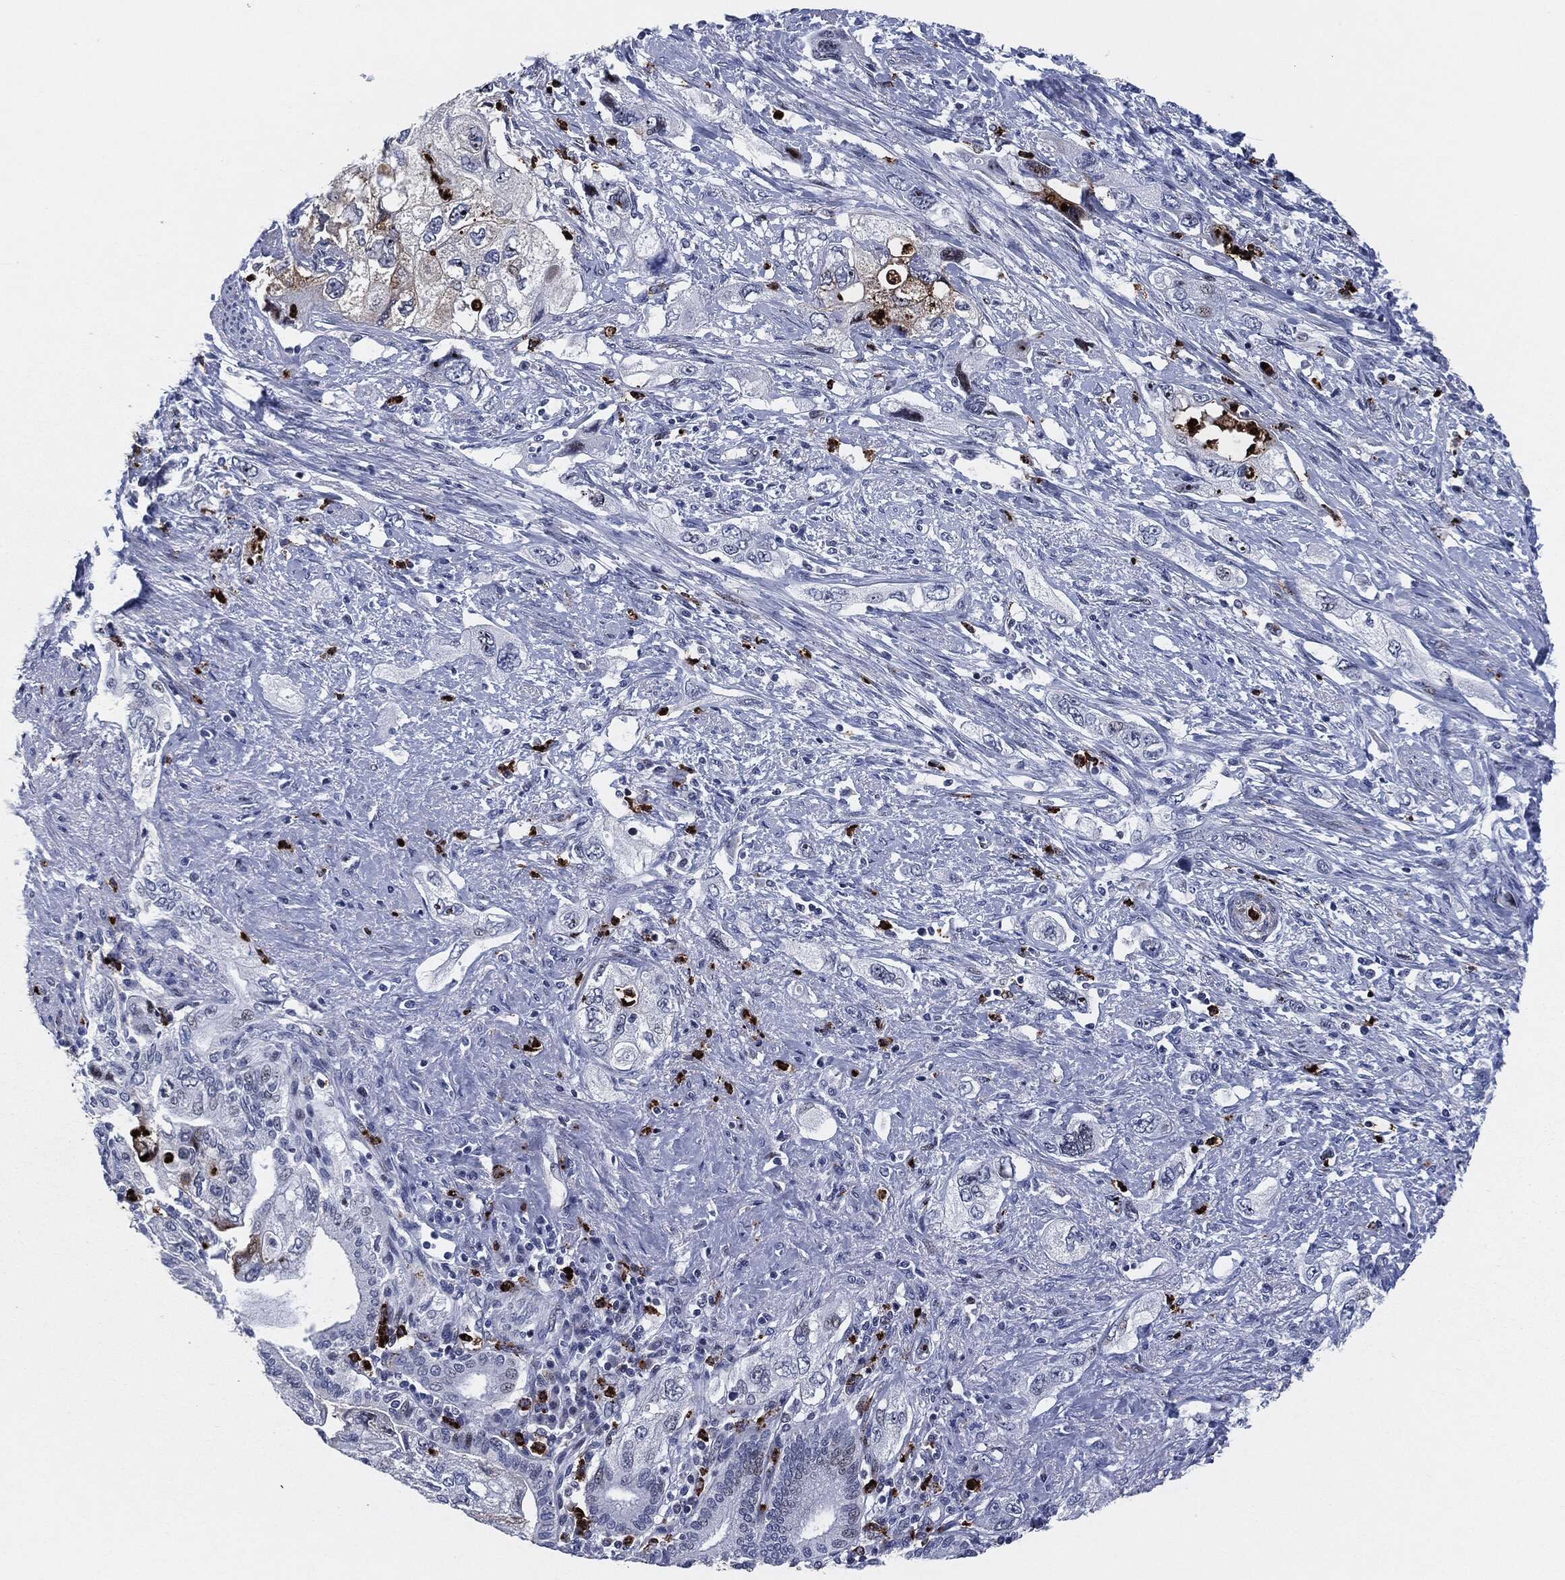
{"staining": {"intensity": "negative", "quantity": "none", "location": "none"}, "tissue": "pancreatic cancer", "cell_type": "Tumor cells", "image_type": "cancer", "snomed": [{"axis": "morphology", "description": "Adenocarcinoma, NOS"}, {"axis": "topography", "description": "Pancreas"}], "caption": "The photomicrograph displays no significant positivity in tumor cells of adenocarcinoma (pancreatic).", "gene": "MPO", "patient": {"sex": "female", "age": 73}}